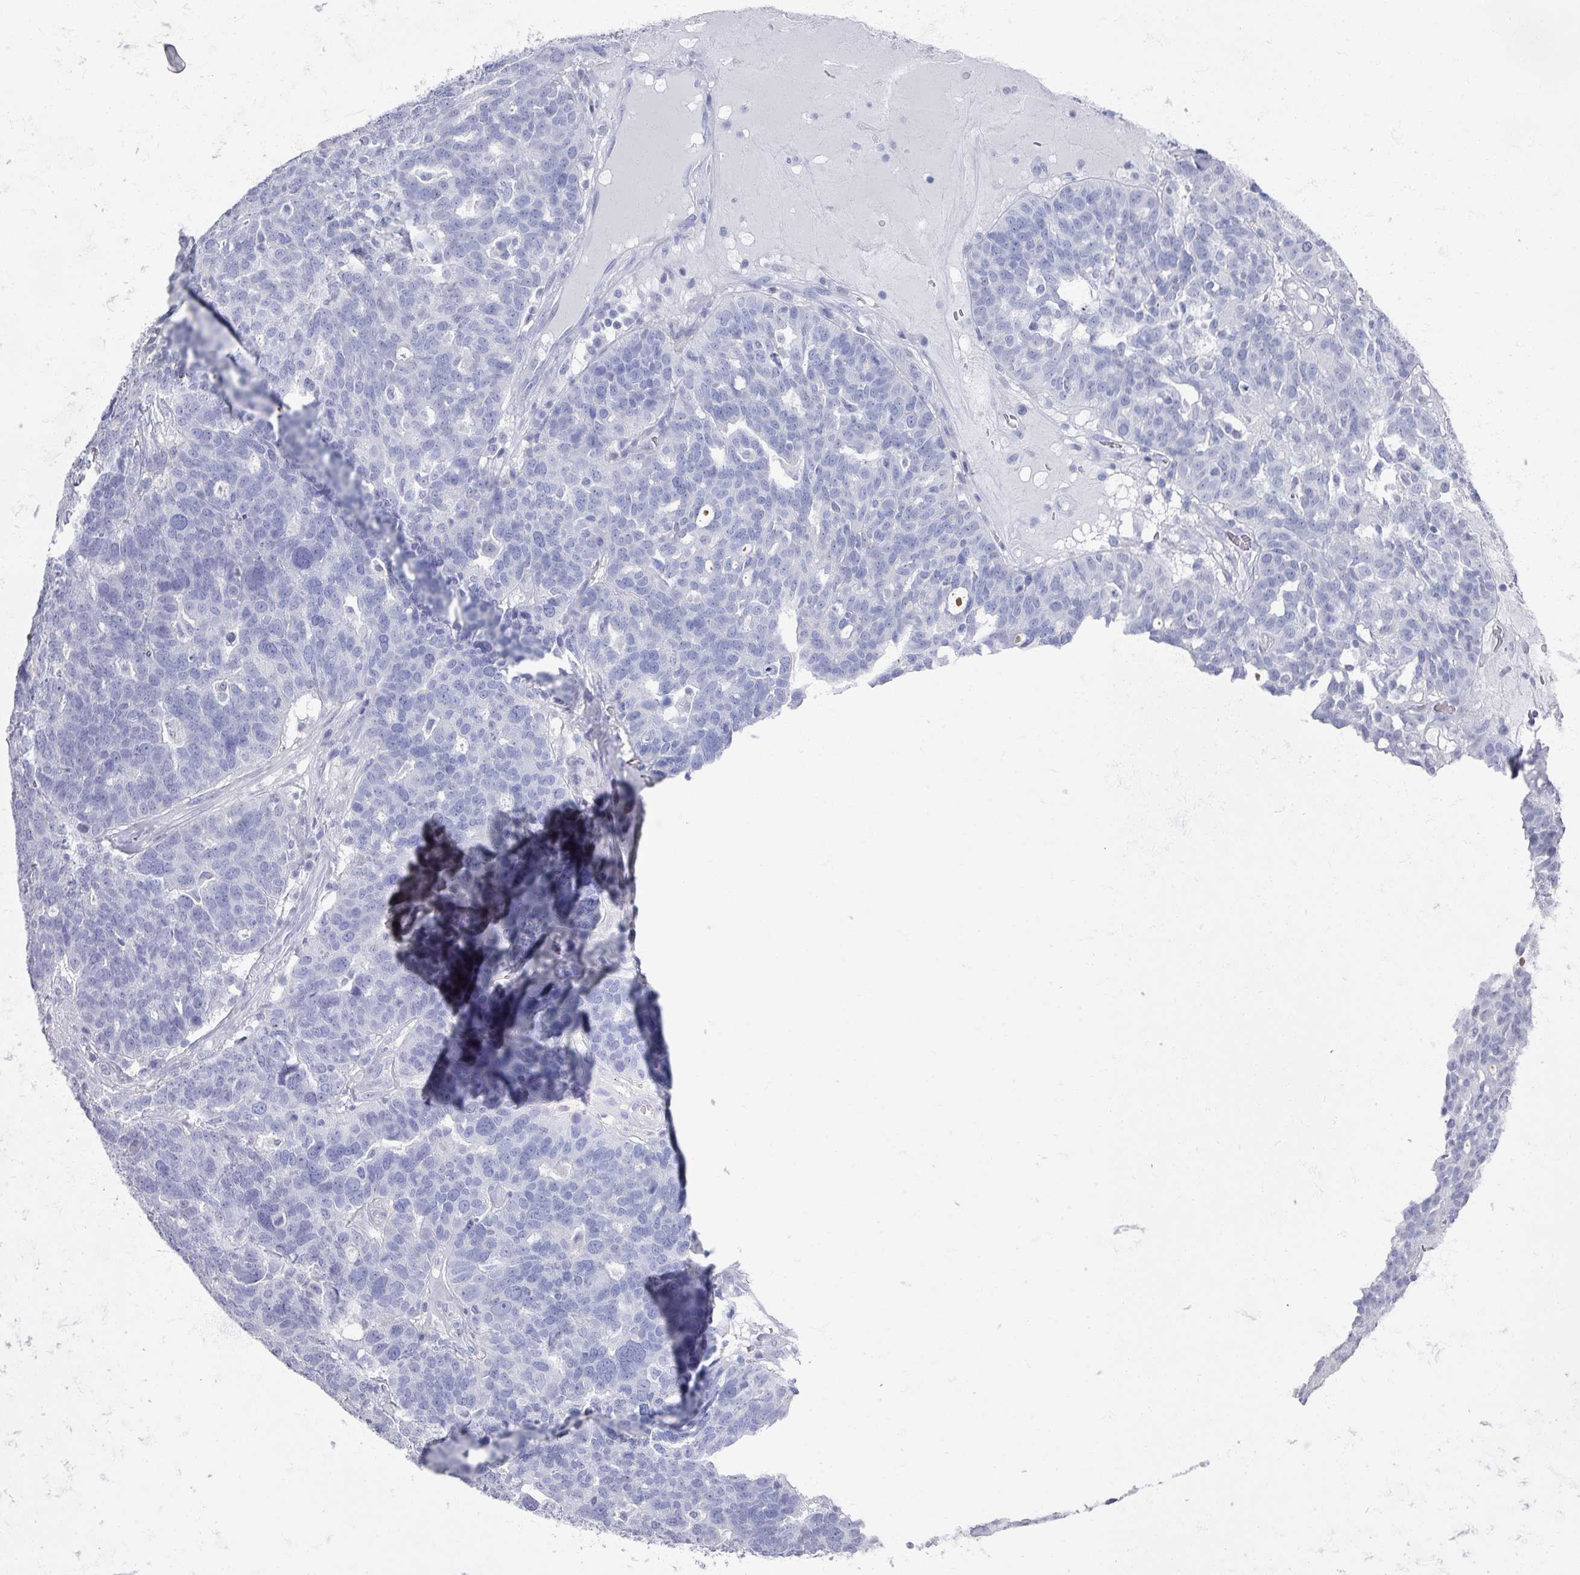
{"staining": {"intensity": "negative", "quantity": "none", "location": "none"}, "tissue": "ovarian cancer", "cell_type": "Tumor cells", "image_type": "cancer", "snomed": [{"axis": "morphology", "description": "Cystadenocarcinoma, serous, NOS"}, {"axis": "topography", "description": "Ovary"}], "caption": "Protein analysis of ovarian cancer reveals no significant positivity in tumor cells.", "gene": "OMG", "patient": {"sex": "female", "age": 59}}